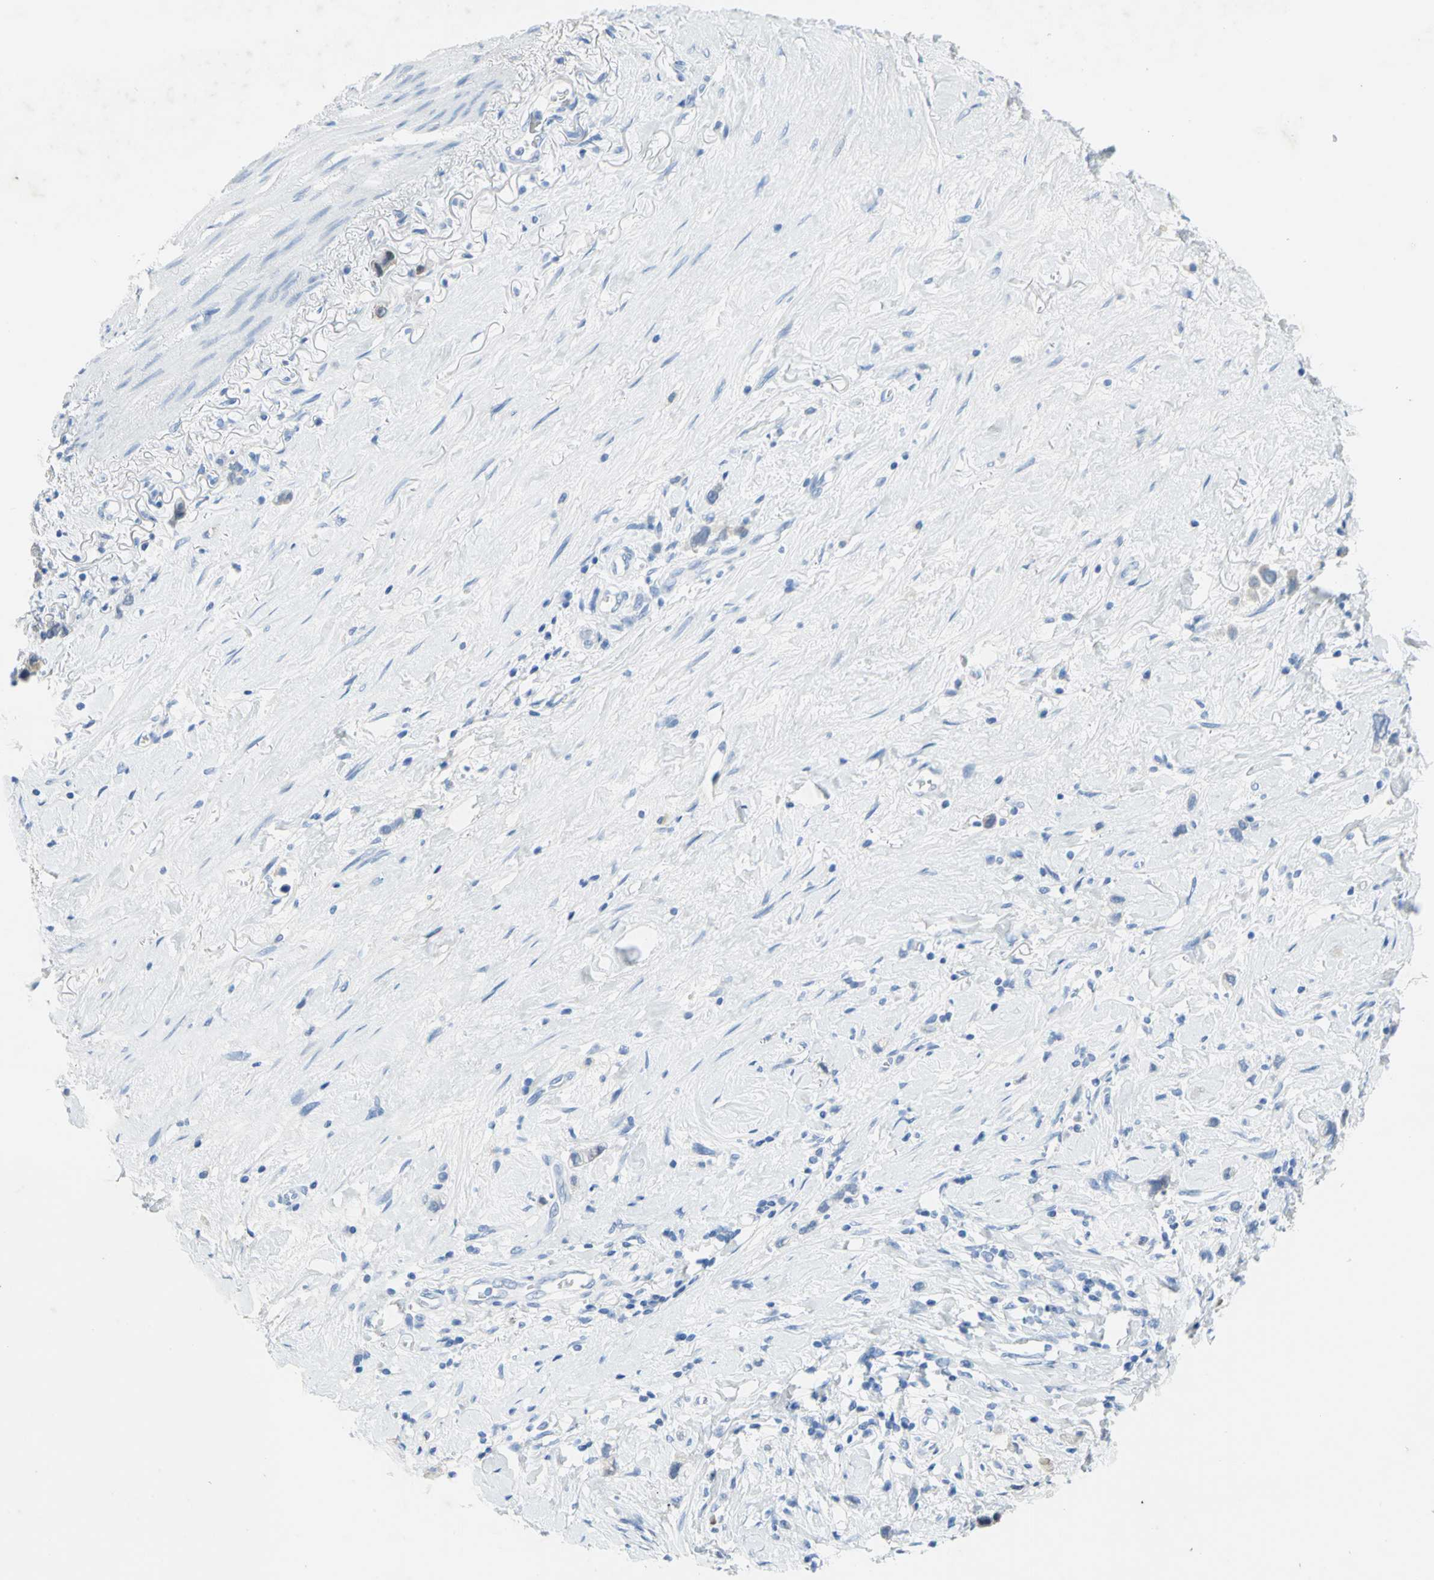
{"staining": {"intensity": "negative", "quantity": "none", "location": "none"}, "tissue": "stomach cancer", "cell_type": "Tumor cells", "image_type": "cancer", "snomed": [{"axis": "morphology", "description": "Normal tissue, NOS"}, {"axis": "morphology", "description": "Adenocarcinoma, NOS"}, {"axis": "morphology", "description": "Adenocarcinoma, High grade"}, {"axis": "topography", "description": "Stomach, upper"}, {"axis": "topography", "description": "Stomach"}], "caption": "Tumor cells are negative for protein expression in human stomach adenocarcinoma (high-grade).", "gene": "SFN", "patient": {"sex": "female", "age": 65}}